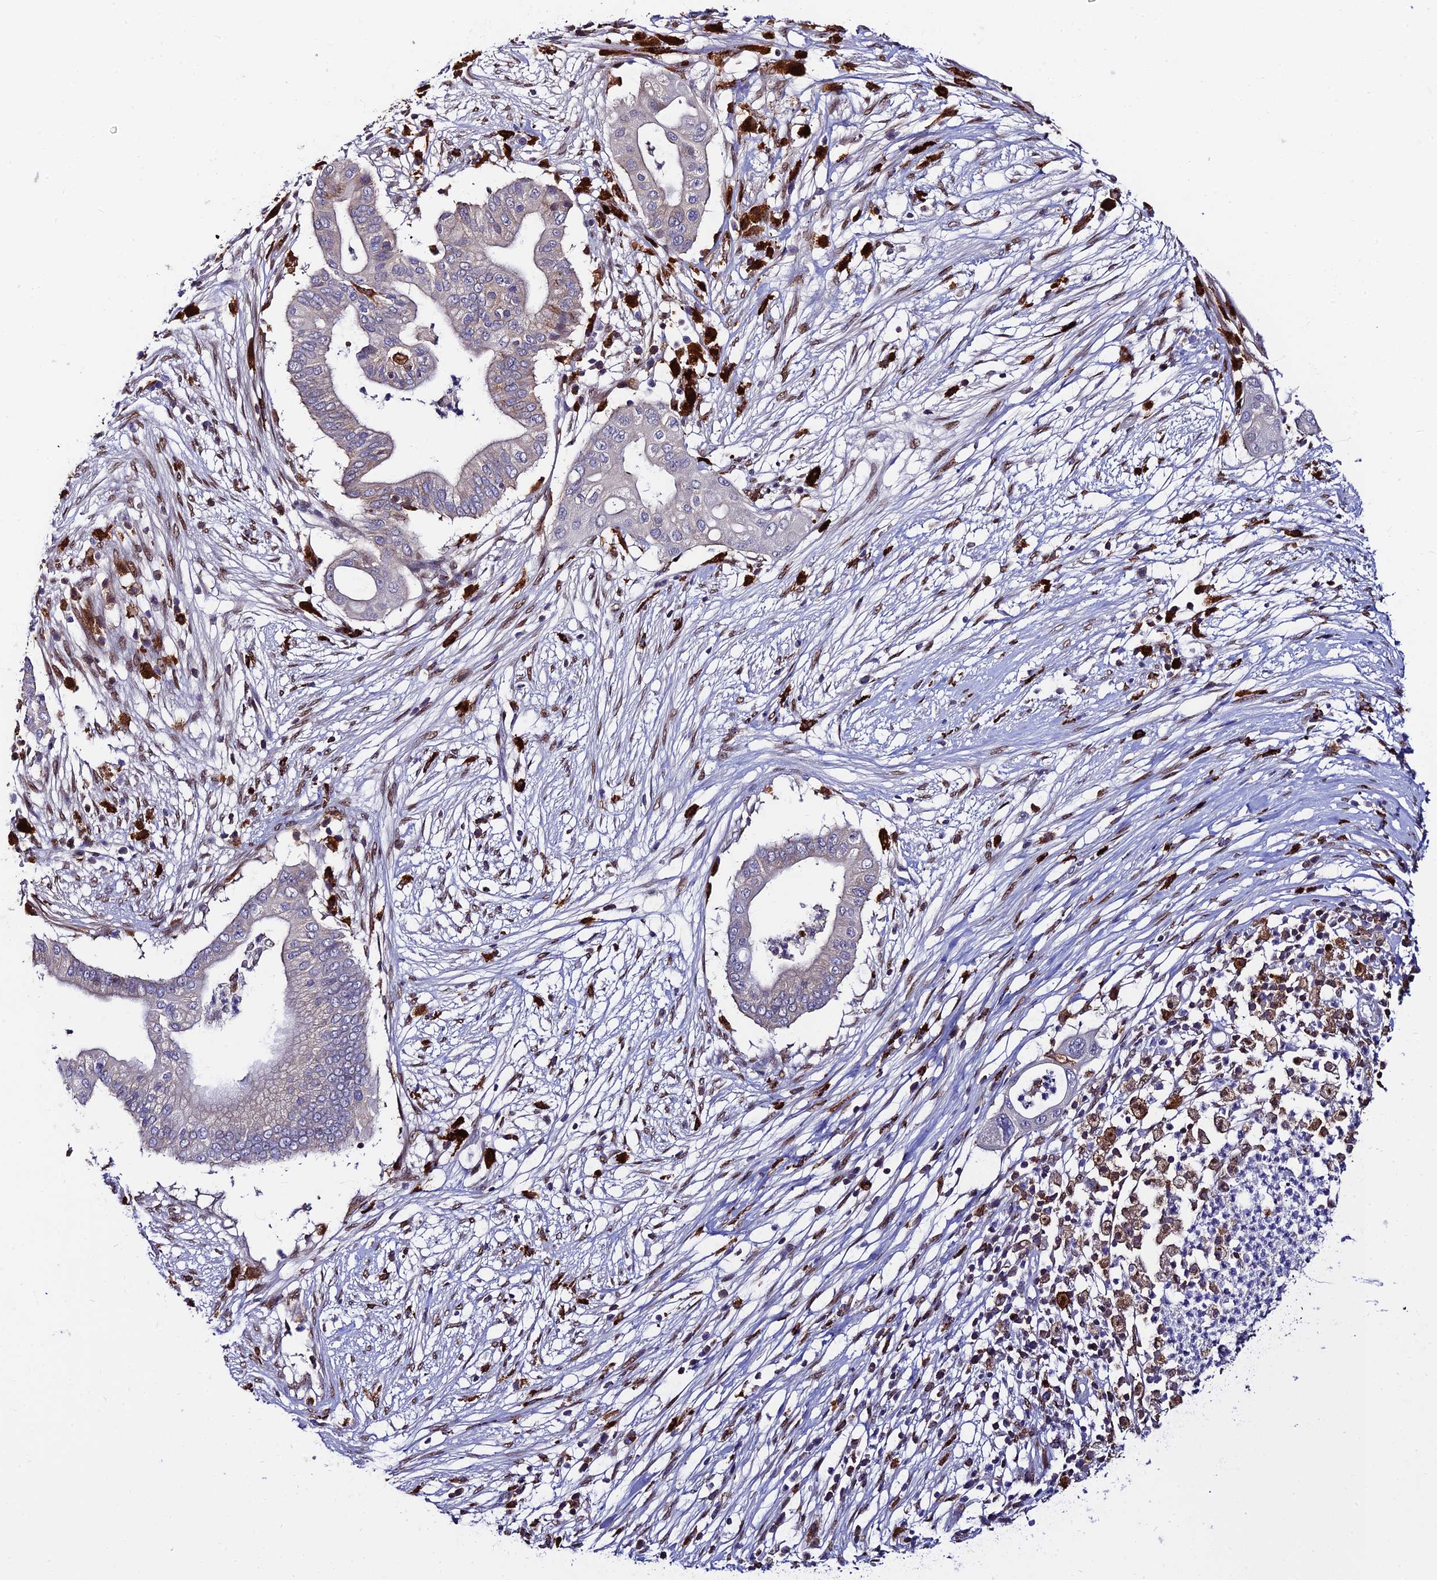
{"staining": {"intensity": "negative", "quantity": "none", "location": "none"}, "tissue": "pancreatic cancer", "cell_type": "Tumor cells", "image_type": "cancer", "snomed": [{"axis": "morphology", "description": "Adenocarcinoma, NOS"}, {"axis": "topography", "description": "Pancreas"}], "caption": "The immunohistochemistry (IHC) image has no significant staining in tumor cells of pancreatic adenocarcinoma tissue. (DAB immunohistochemistry with hematoxylin counter stain).", "gene": "HIC1", "patient": {"sex": "male", "age": 68}}